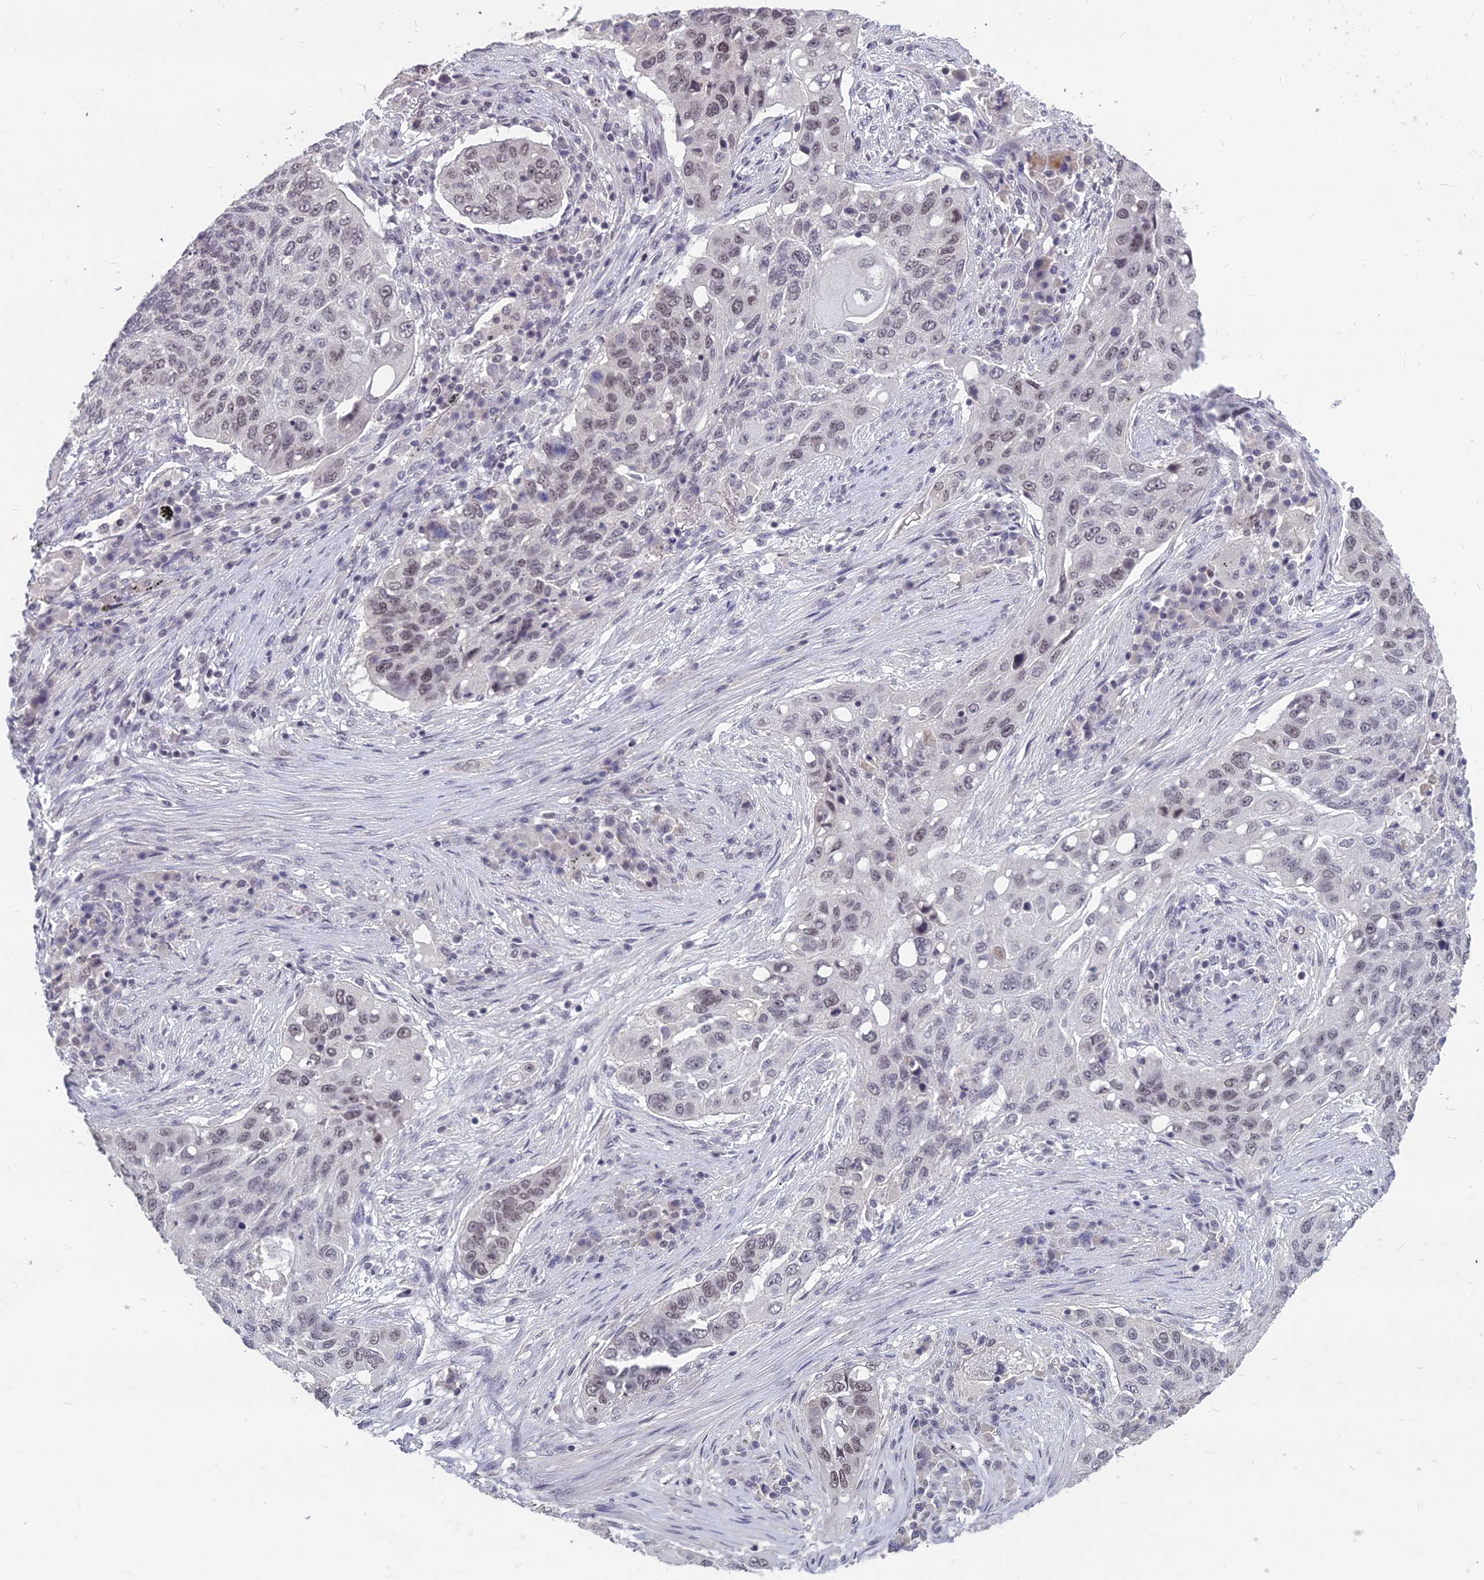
{"staining": {"intensity": "weak", "quantity": "25%-75%", "location": "nuclear"}, "tissue": "lung cancer", "cell_type": "Tumor cells", "image_type": "cancer", "snomed": [{"axis": "morphology", "description": "Squamous cell carcinoma, NOS"}, {"axis": "topography", "description": "Lung"}], "caption": "Immunohistochemical staining of human lung cancer reveals low levels of weak nuclear protein staining in approximately 25%-75% of tumor cells.", "gene": "KAT7", "patient": {"sex": "female", "age": 63}}